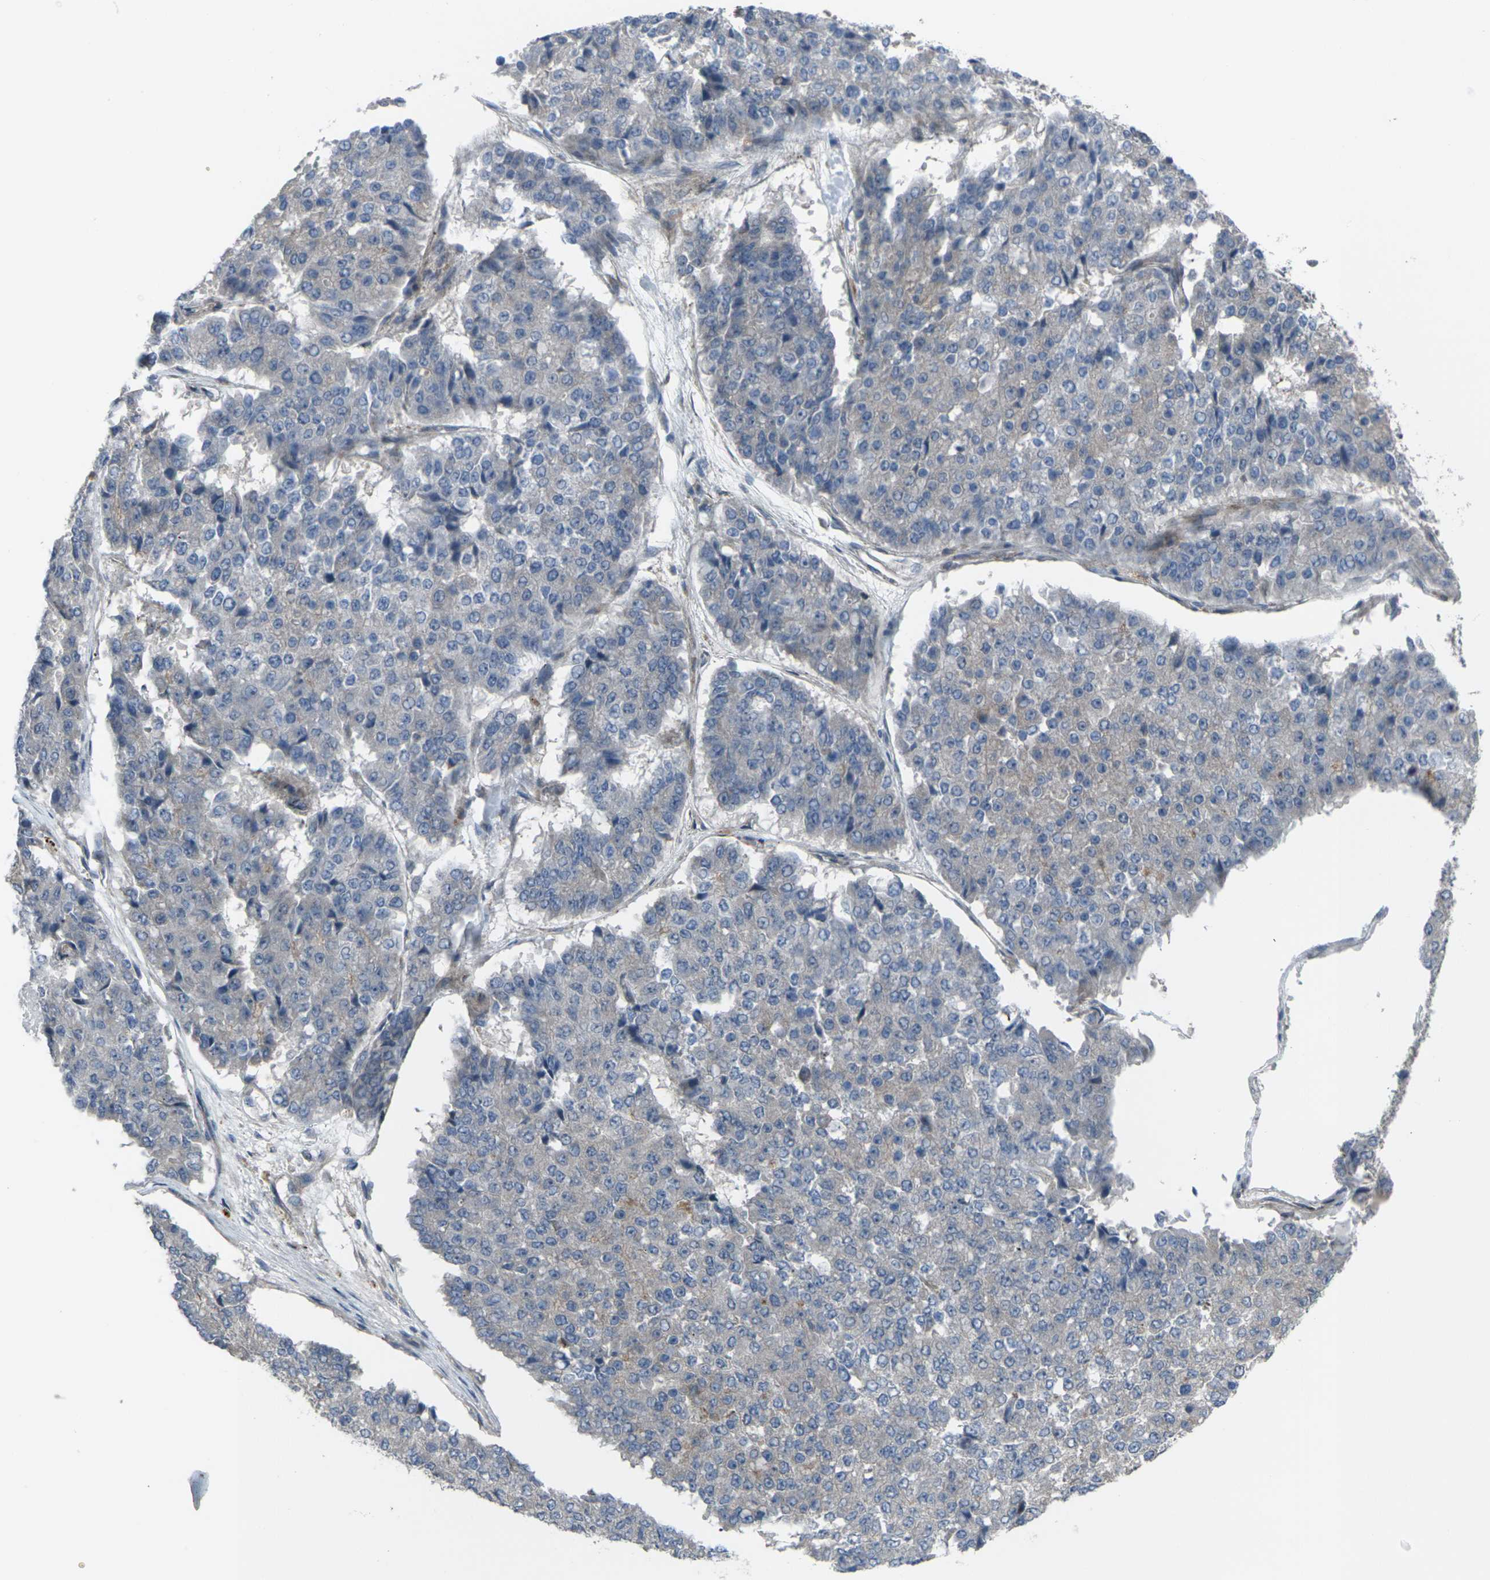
{"staining": {"intensity": "negative", "quantity": "none", "location": "none"}, "tissue": "pancreatic cancer", "cell_type": "Tumor cells", "image_type": "cancer", "snomed": [{"axis": "morphology", "description": "Adenocarcinoma, NOS"}, {"axis": "topography", "description": "Pancreas"}], "caption": "High magnification brightfield microscopy of pancreatic cancer stained with DAB (brown) and counterstained with hematoxylin (blue): tumor cells show no significant staining.", "gene": "CCR10", "patient": {"sex": "male", "age": 50}}